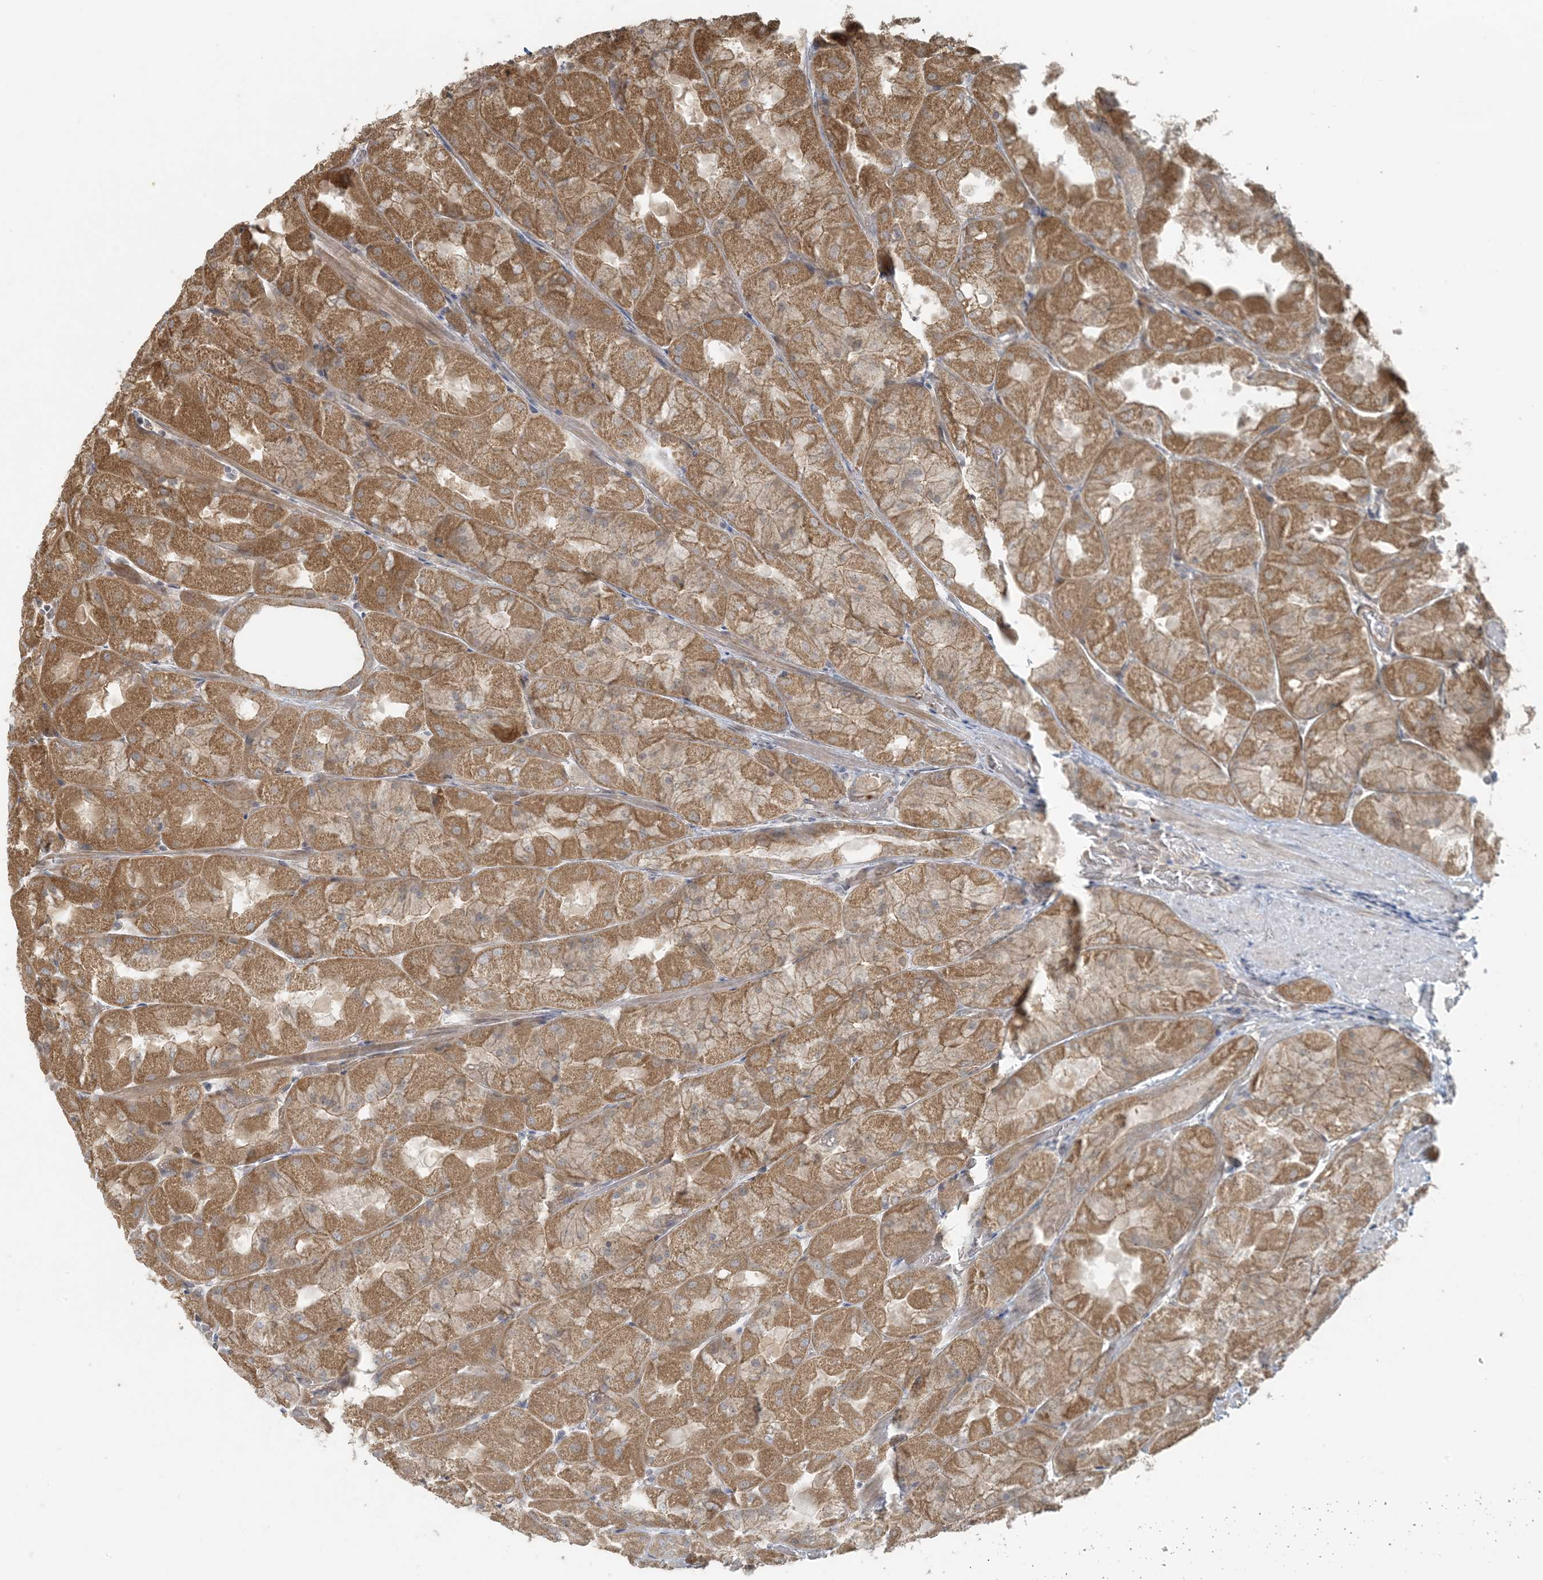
{"staining": {"intensity": "moderate", "quantity": ">75%", "location": "cytoplasmic/membranous"}, "tissue": "stomach", "cell_type": "Glandular cells", "image_type": "normal", "snomed": [{"axis": "morphology", "description": "Normal tissue, NOS"}, {"axis": "topography", "description": "Stomach"}], "caption": "Immunohistochemical staining of benign stomach displays moderate cytoplasmic/membranous protein positivity in about >75% of glandular cells.", "gene": "BCORL1", "patient": {"sex": "female", "age": 61}}